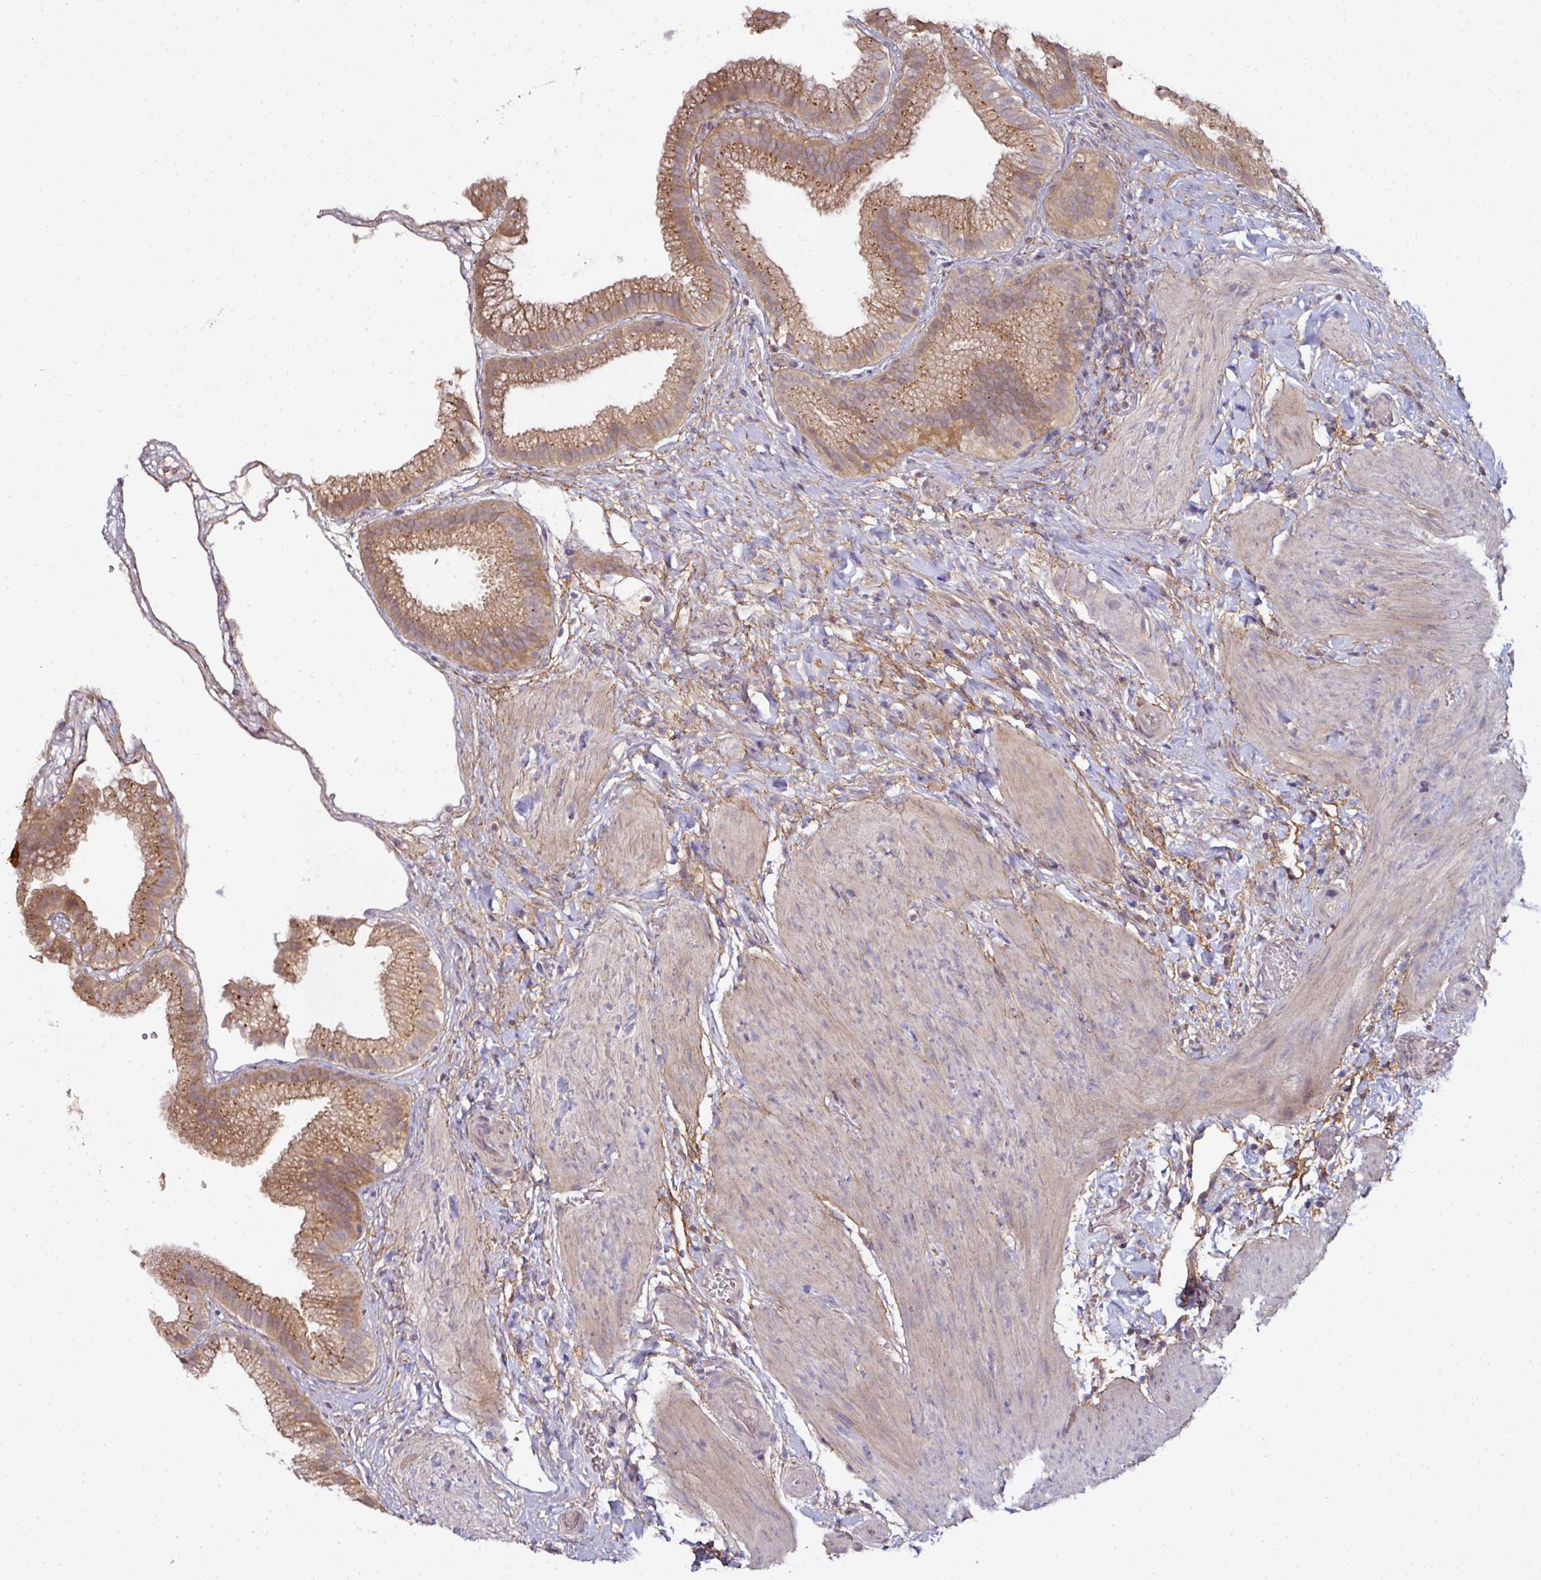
{"staining": {"intensity": "moderate", "quantity": ">75%", "location": "cytoplasmic/membranous"}, "tissue": "gallbladder", "cell_type": "Glandular cells", "image_type": "normal", "snomed": [{"axis": "morphology", "description": "Normal tissue, NOS"}, {"axis": "topography", "description": "Gallbladder"}], "caption": "Approximately >75% of glandular cells in unremarkable gallbladder exhibit moderate cytoplasmic/membranous protein expression as visualized by brown immunohistochemical staining.", "gene": "CTDSP2", "patient": {"sex": "female", "age": 63}}